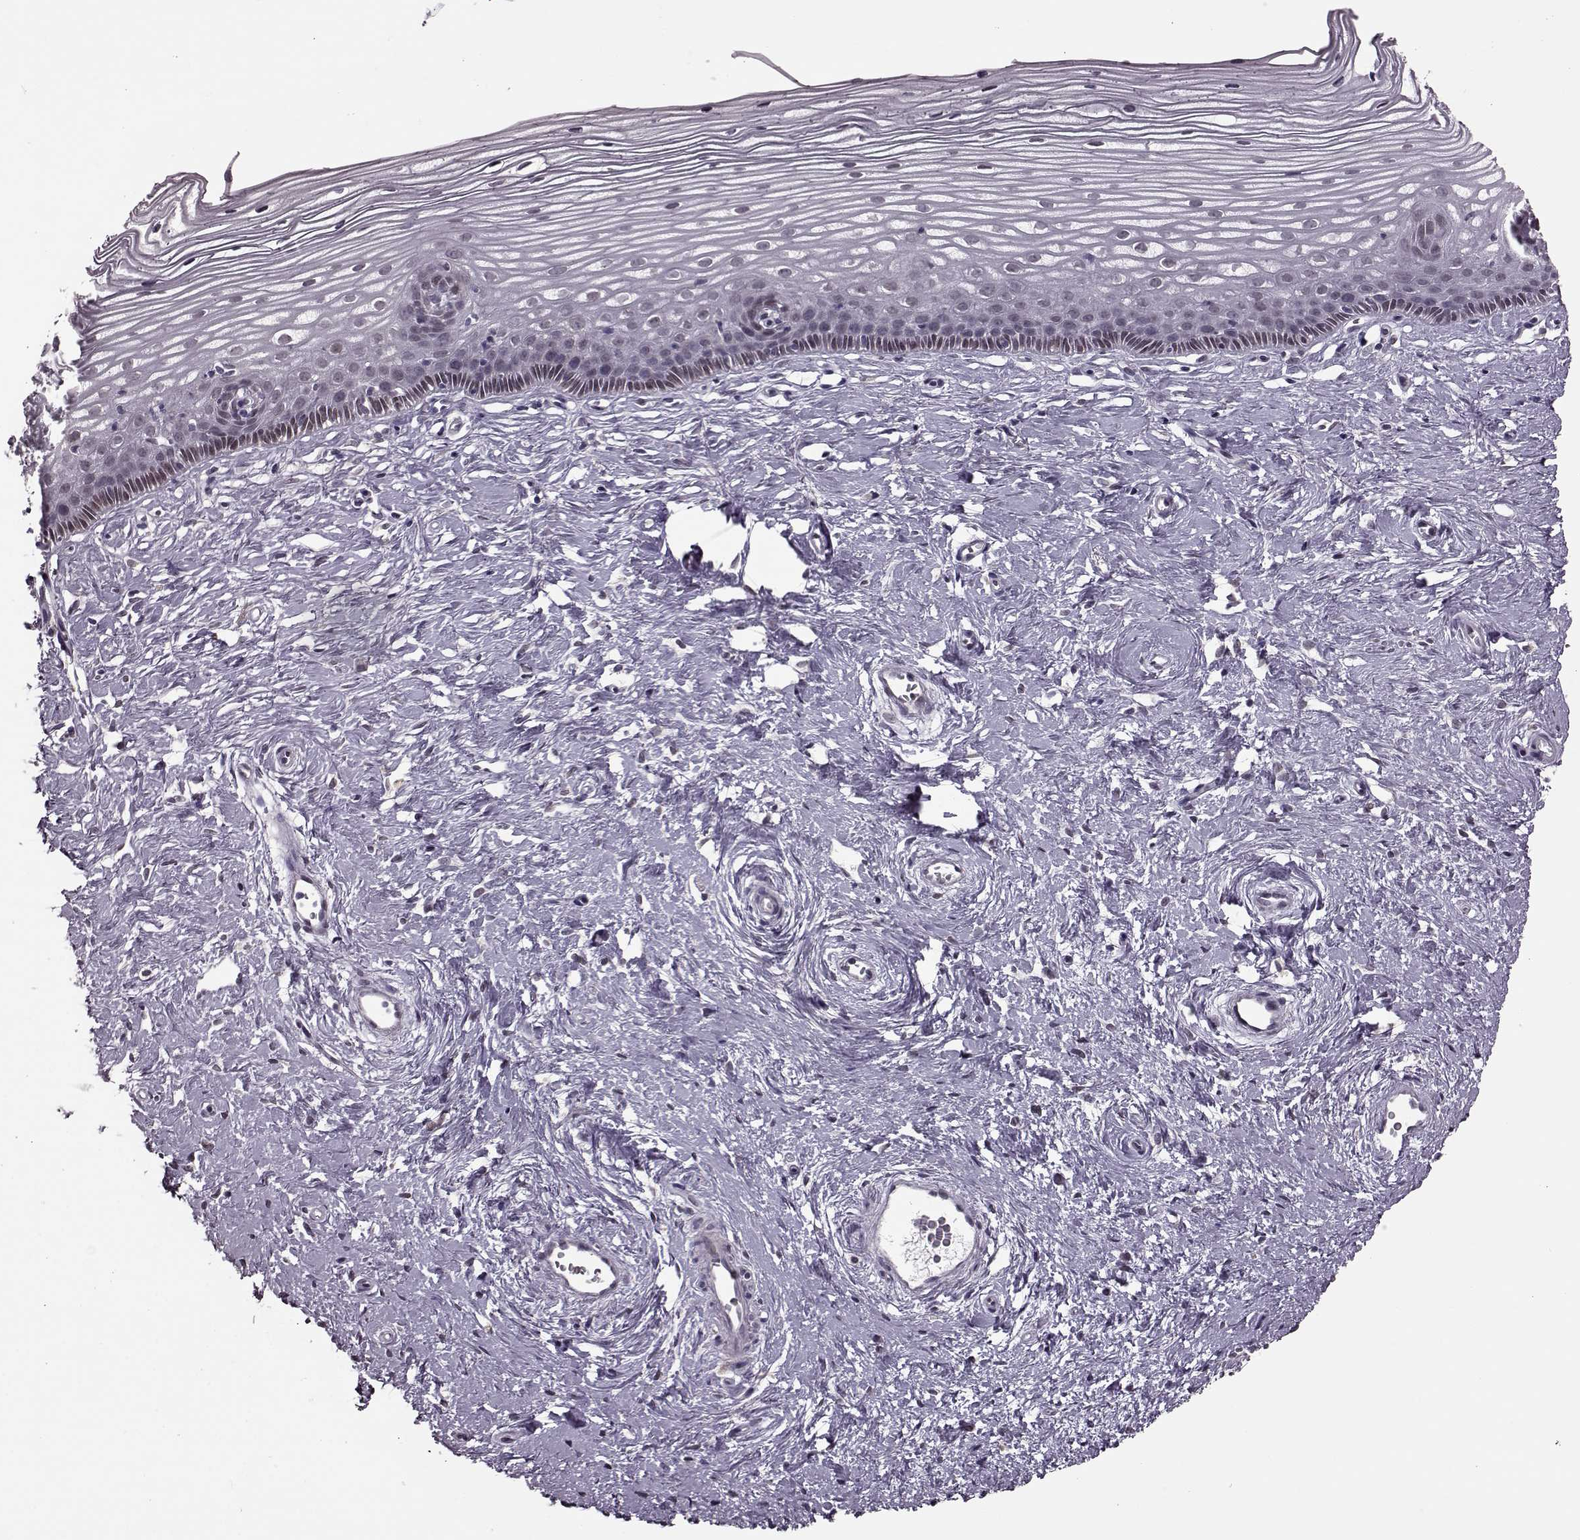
{"staining": {"intensity": "negative", "quantity": "none", "location": "none"}, "tissue": "cervix", "cell_type": "Glandular cells", "image_type": "normal", "snomed": [{"axis": "morphology", "description": "Normal tissue, NOS"}, {"axis": "topography", "description": "Cervix"}], "caption": "Glandular cells are negative for protein expression in benign human cervix. (Immunohistochemistry, brightfield microscopy, high magnification).", "gene": "STX1A", "patient": {"sex": "female", "age": 40}}